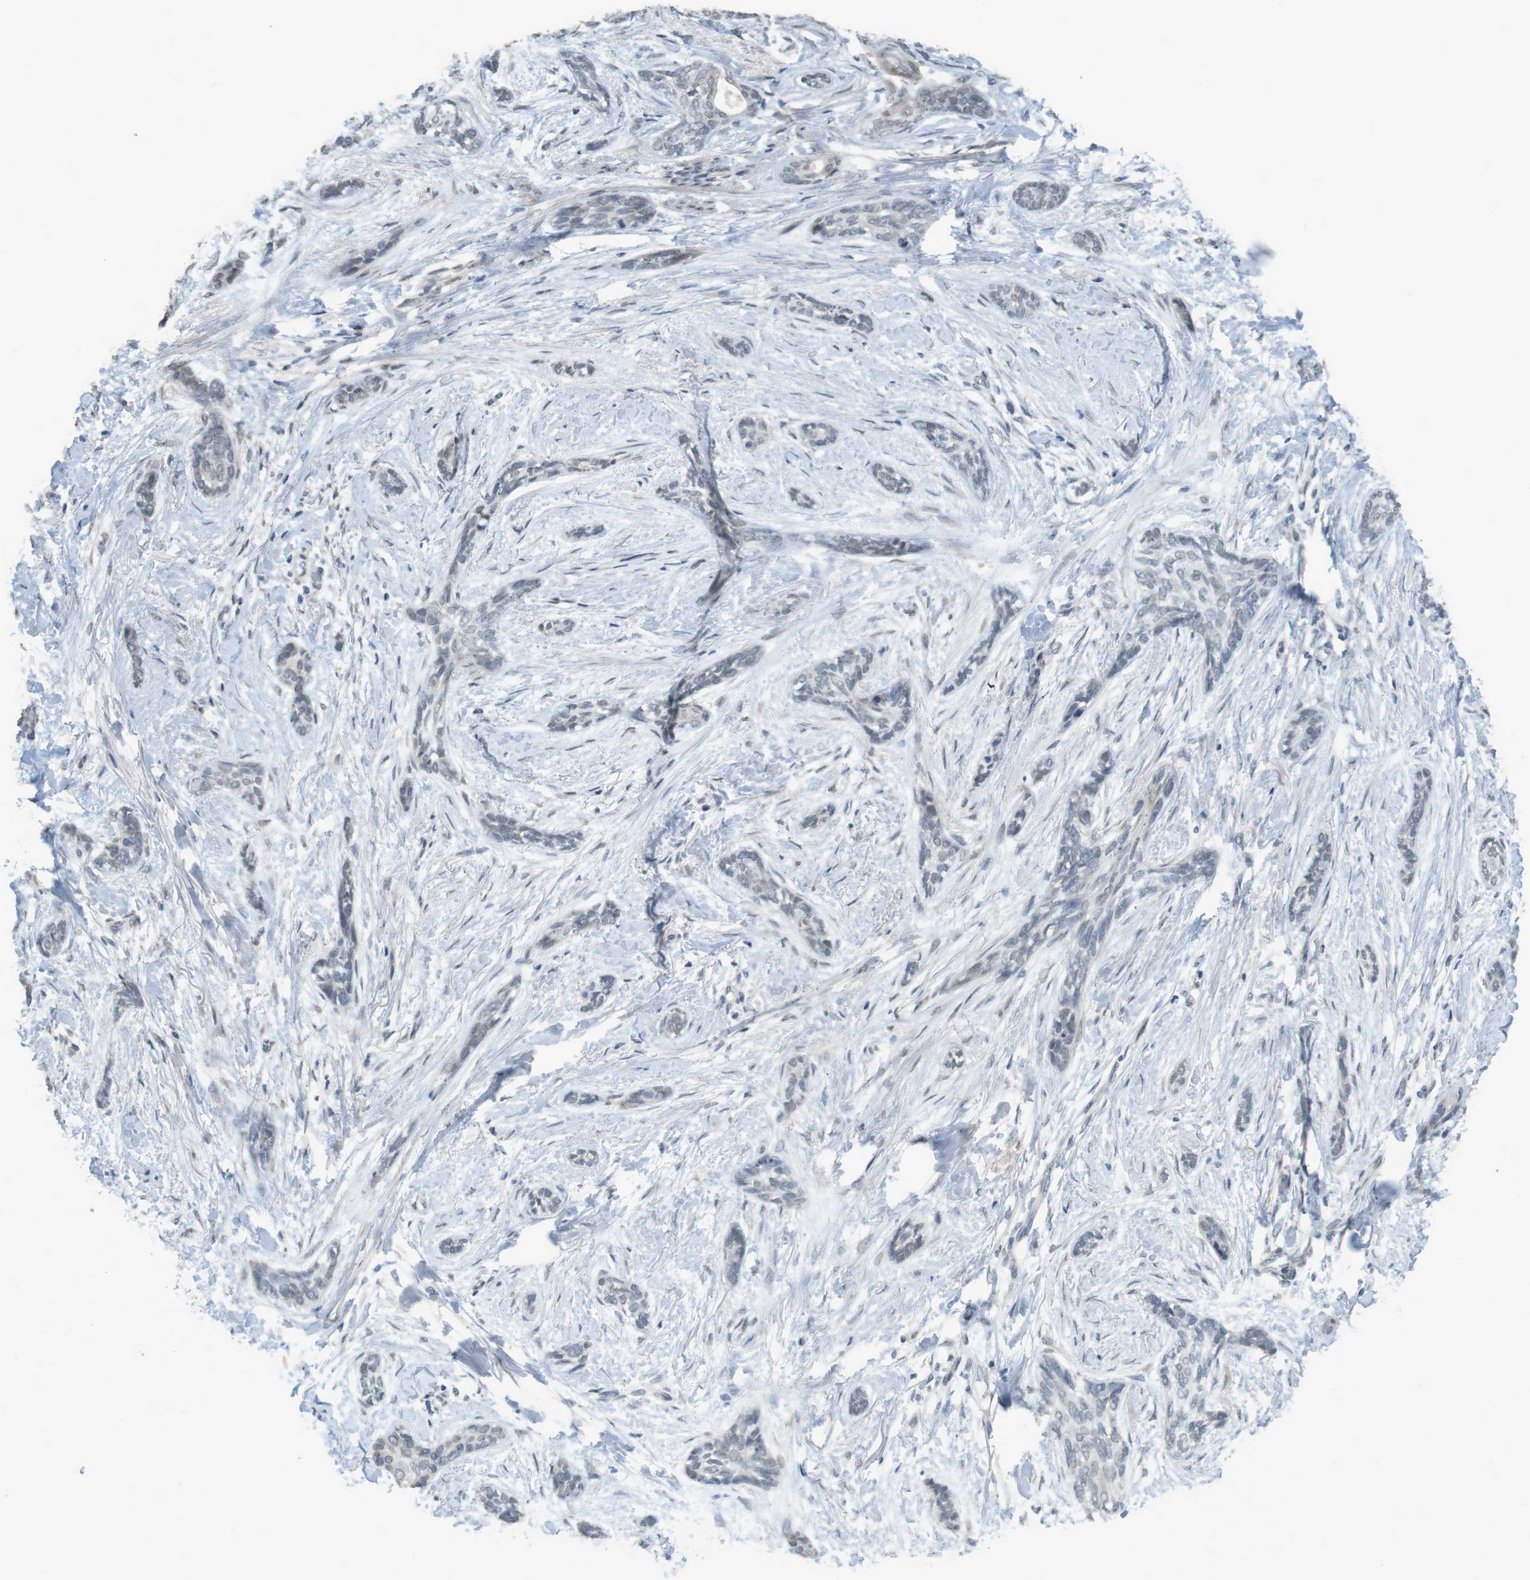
{"staining": {"intensity": "negative", "quantity": "none", "location": "none"}, "tissue": "skin cancer", "cell_type": "Tumor cells", "image_type": "cancer", "snomed": [{"axis": "morphology", "description": "Basal cell carcinoma"}, {"axis": "morphology", "description": "Adnexal tumor, benign"}, {"axis": "topography", "description": "Skin"}], "caption": "A micrograph of human benign adnexal tumor (skin) is negative for staining in tumor cells.", "gene": "FZD10", "patient": {"sex": "female", "age": 42}}